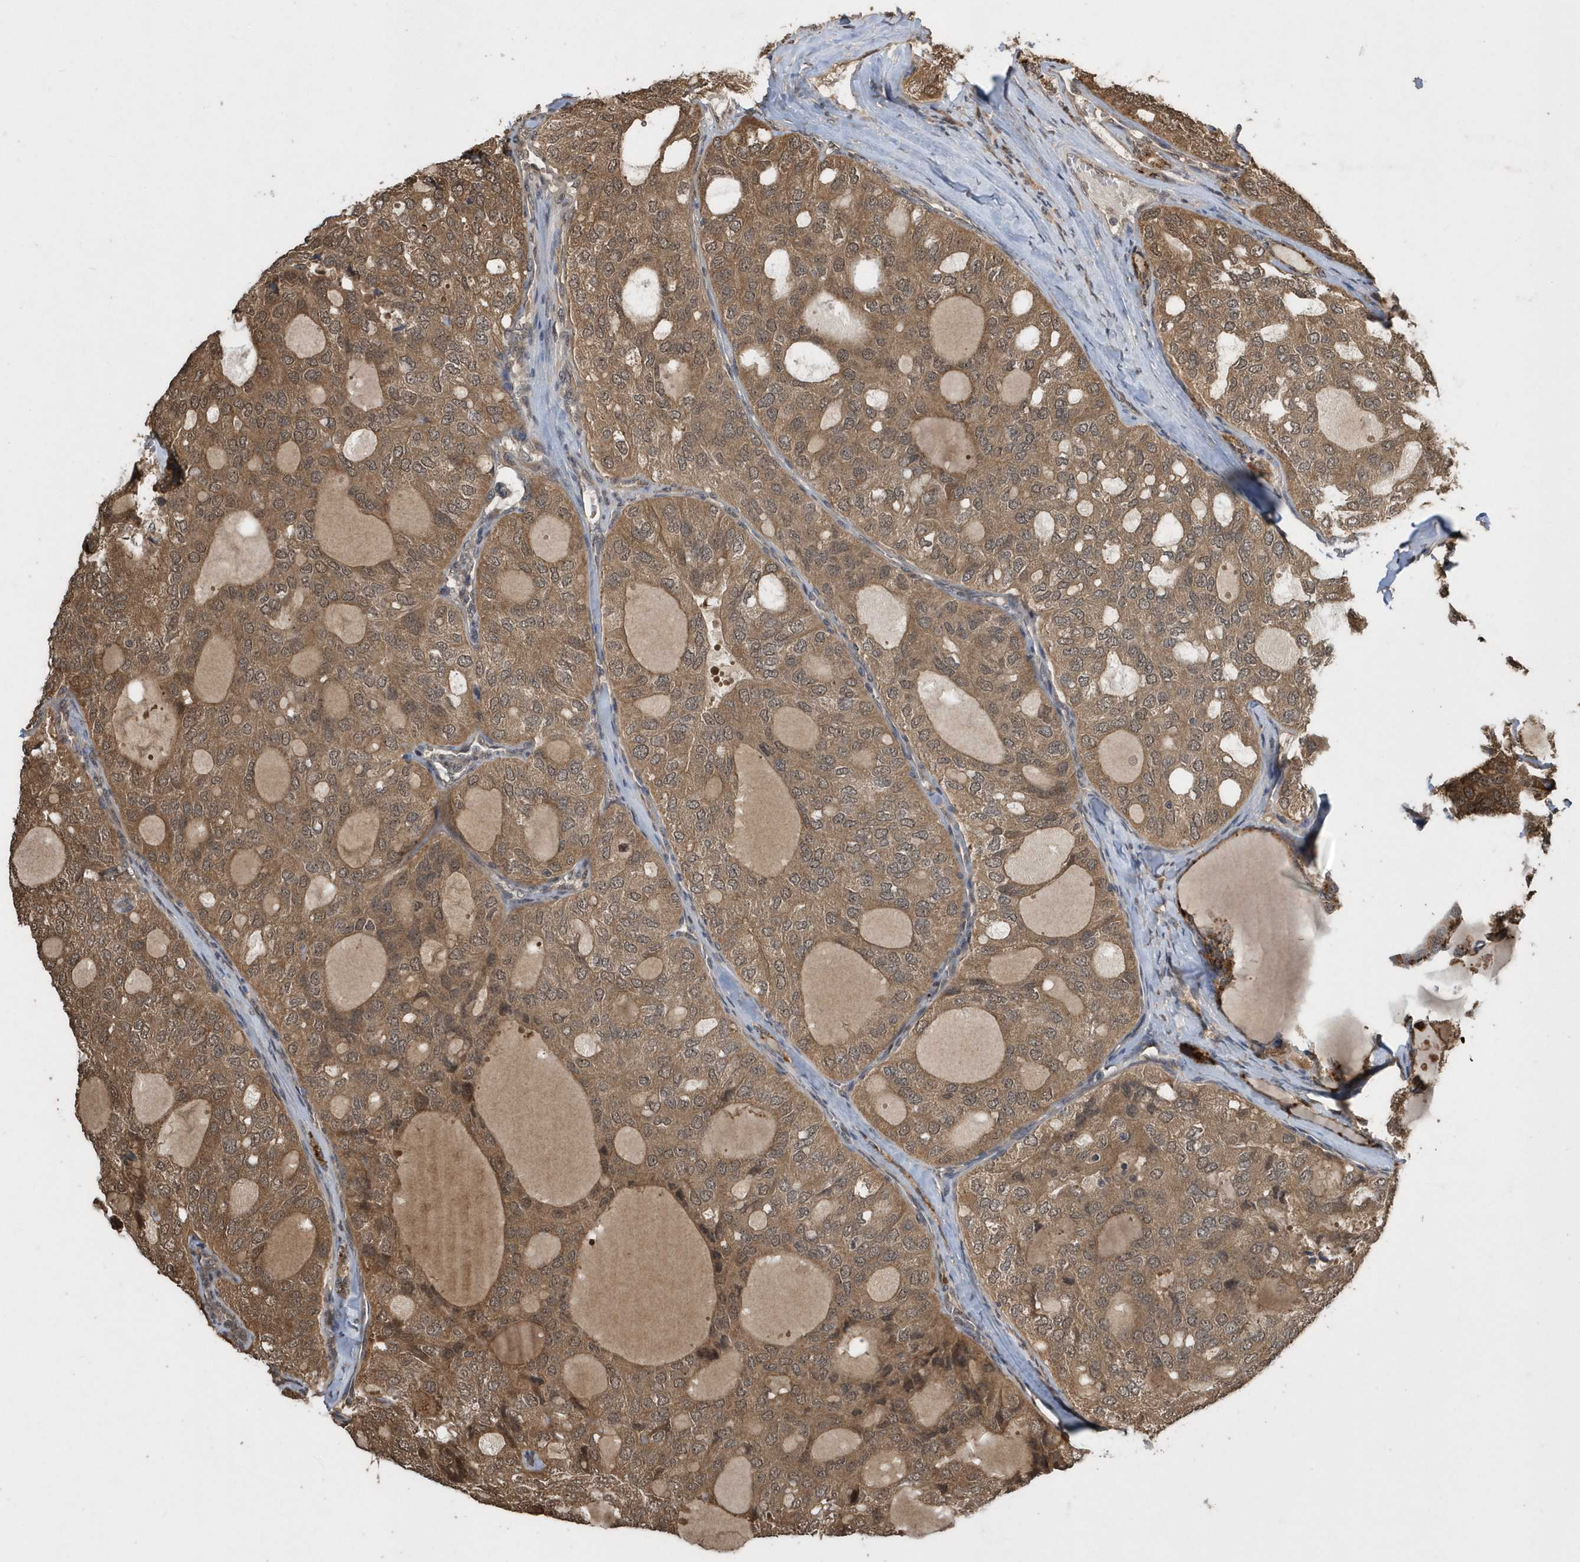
{"staining": {"intensity": "moderate", "quantity": ">75%", "location": "cytoplasmic/membranous"}, "tissue": "thyroid cancer", "cell_type": "Tumor cells", "image_type": "cancer", "snomed": [{"axis": "morphology", "description": "Follicular adenoma carcinoma, NOS"}, {"axis": "topography", "description": "Thyroid gland"}], "caption": "A medium amount of moderate cytoplasmic/membranous positivity is present in approximately >75% of tumor cells in follicular adenoma carcinoma (thyroid) tissue.", "gene": "WASHC5", "patient": {"sex": "male", "age": 75}}